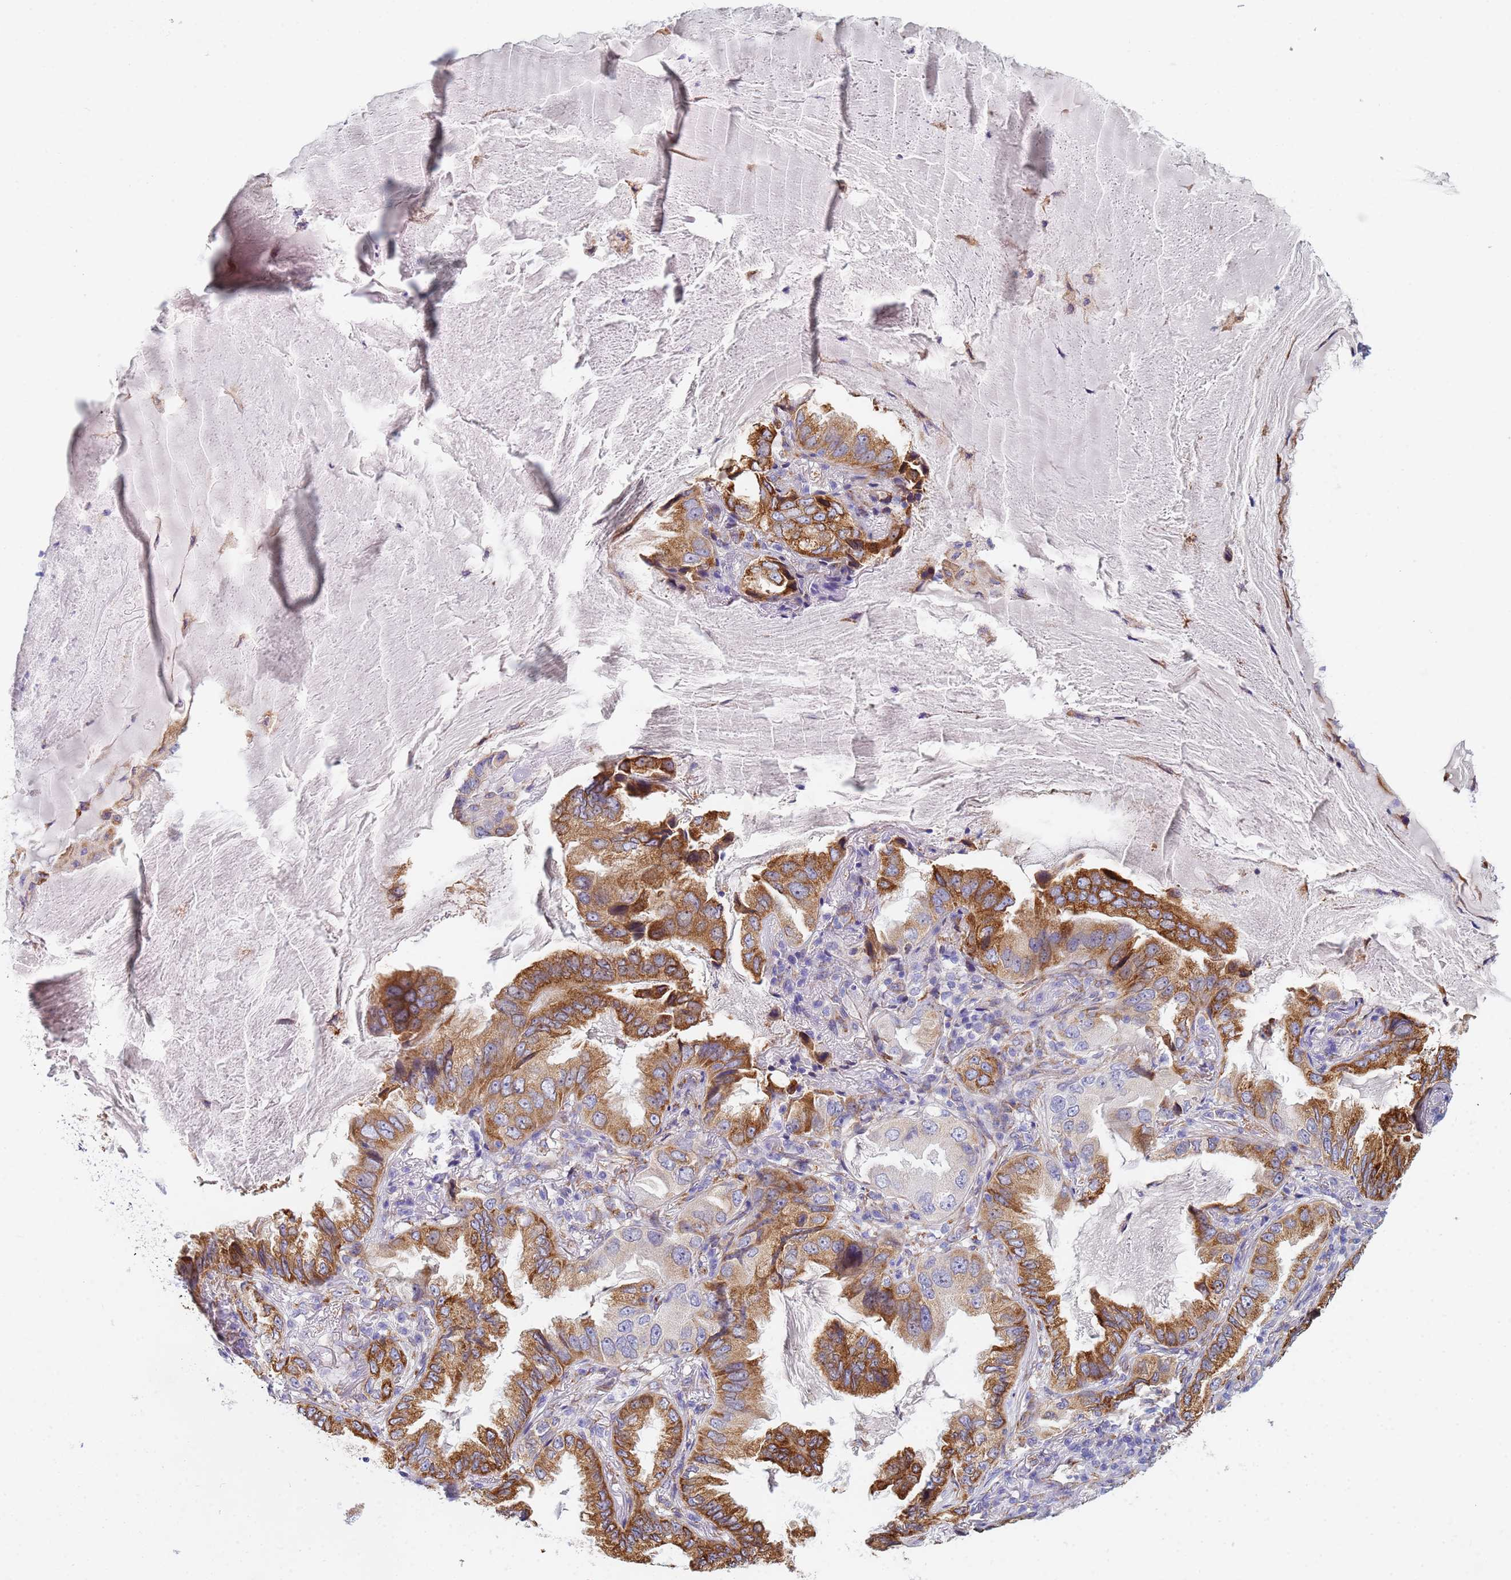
{"staining": {"intensity": "strong", "quantity": ">75%", "location": "cytoplasmic/membranous"}, "tissue": "lung cancer", "cell_type": "Tumor cells", "image_type": "cancer", "snomed": [{"axis": "morphology", "description": "Adenocarcinoma, NOS"}, {"axis": "topography", "description": "Lung"}], "caption": "The micrograph shows immunohistochemical staining of lung cancer. There is strong cytoplasmic/membranous positivity is identified in approximately >75% of tumor cells.", "gene": "GDAP2", "patient": {"sex": "female", "age": 69}}